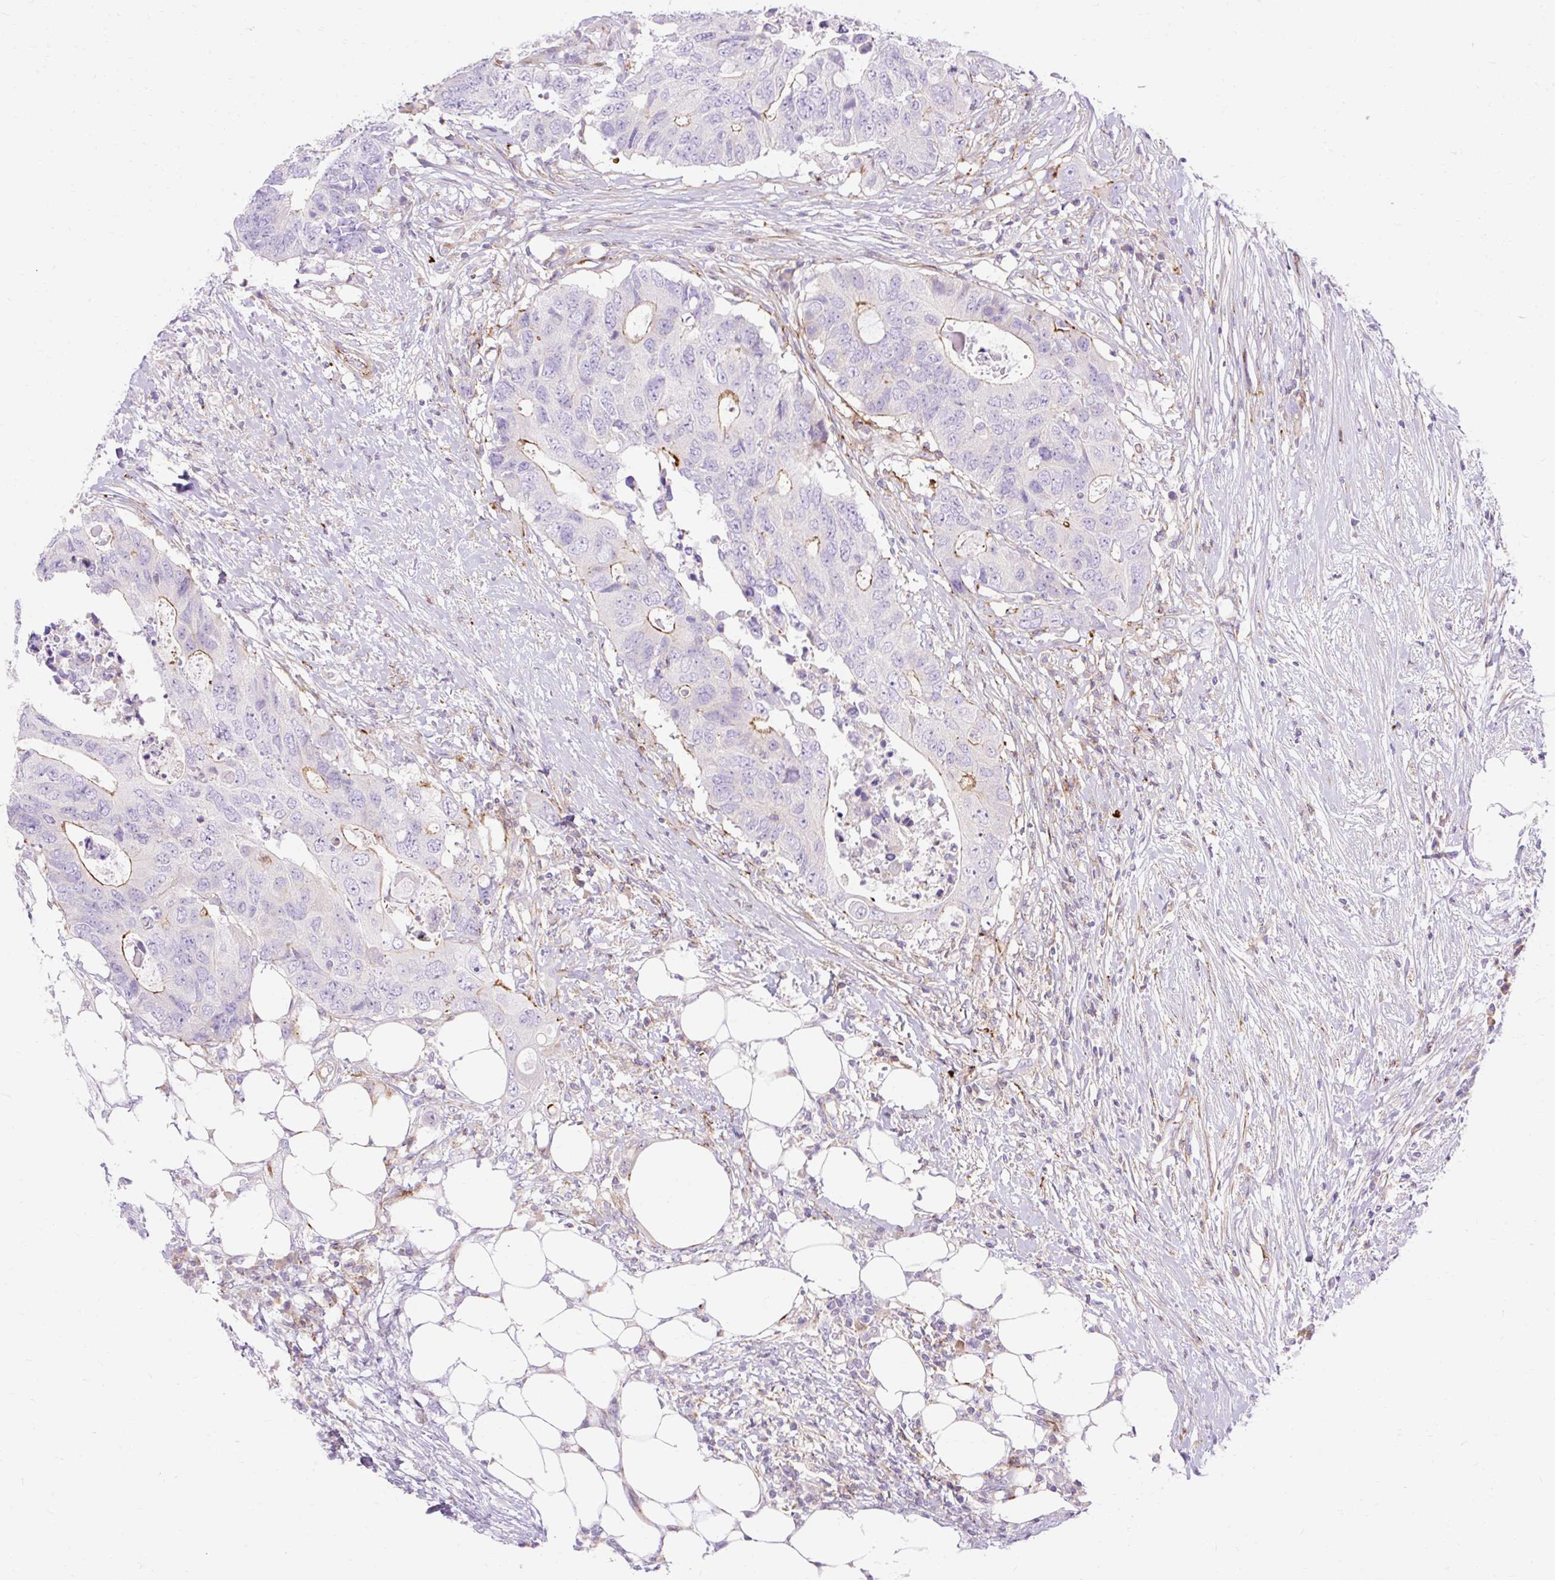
{"staining": {"intensity": "weak", "quantity": "25%-75%", "location": "cytoplasmic/membranous"}, "tissue": "colorectal cancer", "cell_type": "Tumor cells", "image_type": "cancer", "snomed": [{"axis": "morphology", "description": "Adenocarcinoma, NOS"}, {"axis": "topography", "description": "Colon"}], "caption": "Immunohistochemistry of colorectal cancer (adenocarcinoma) demonstrates low levels of weak cytoplasmic/membranous expression in about 25%-75% of tumor cells.", "gene": "CORO7-PAM16", "patient": {"sex": "male", "age": 71}}